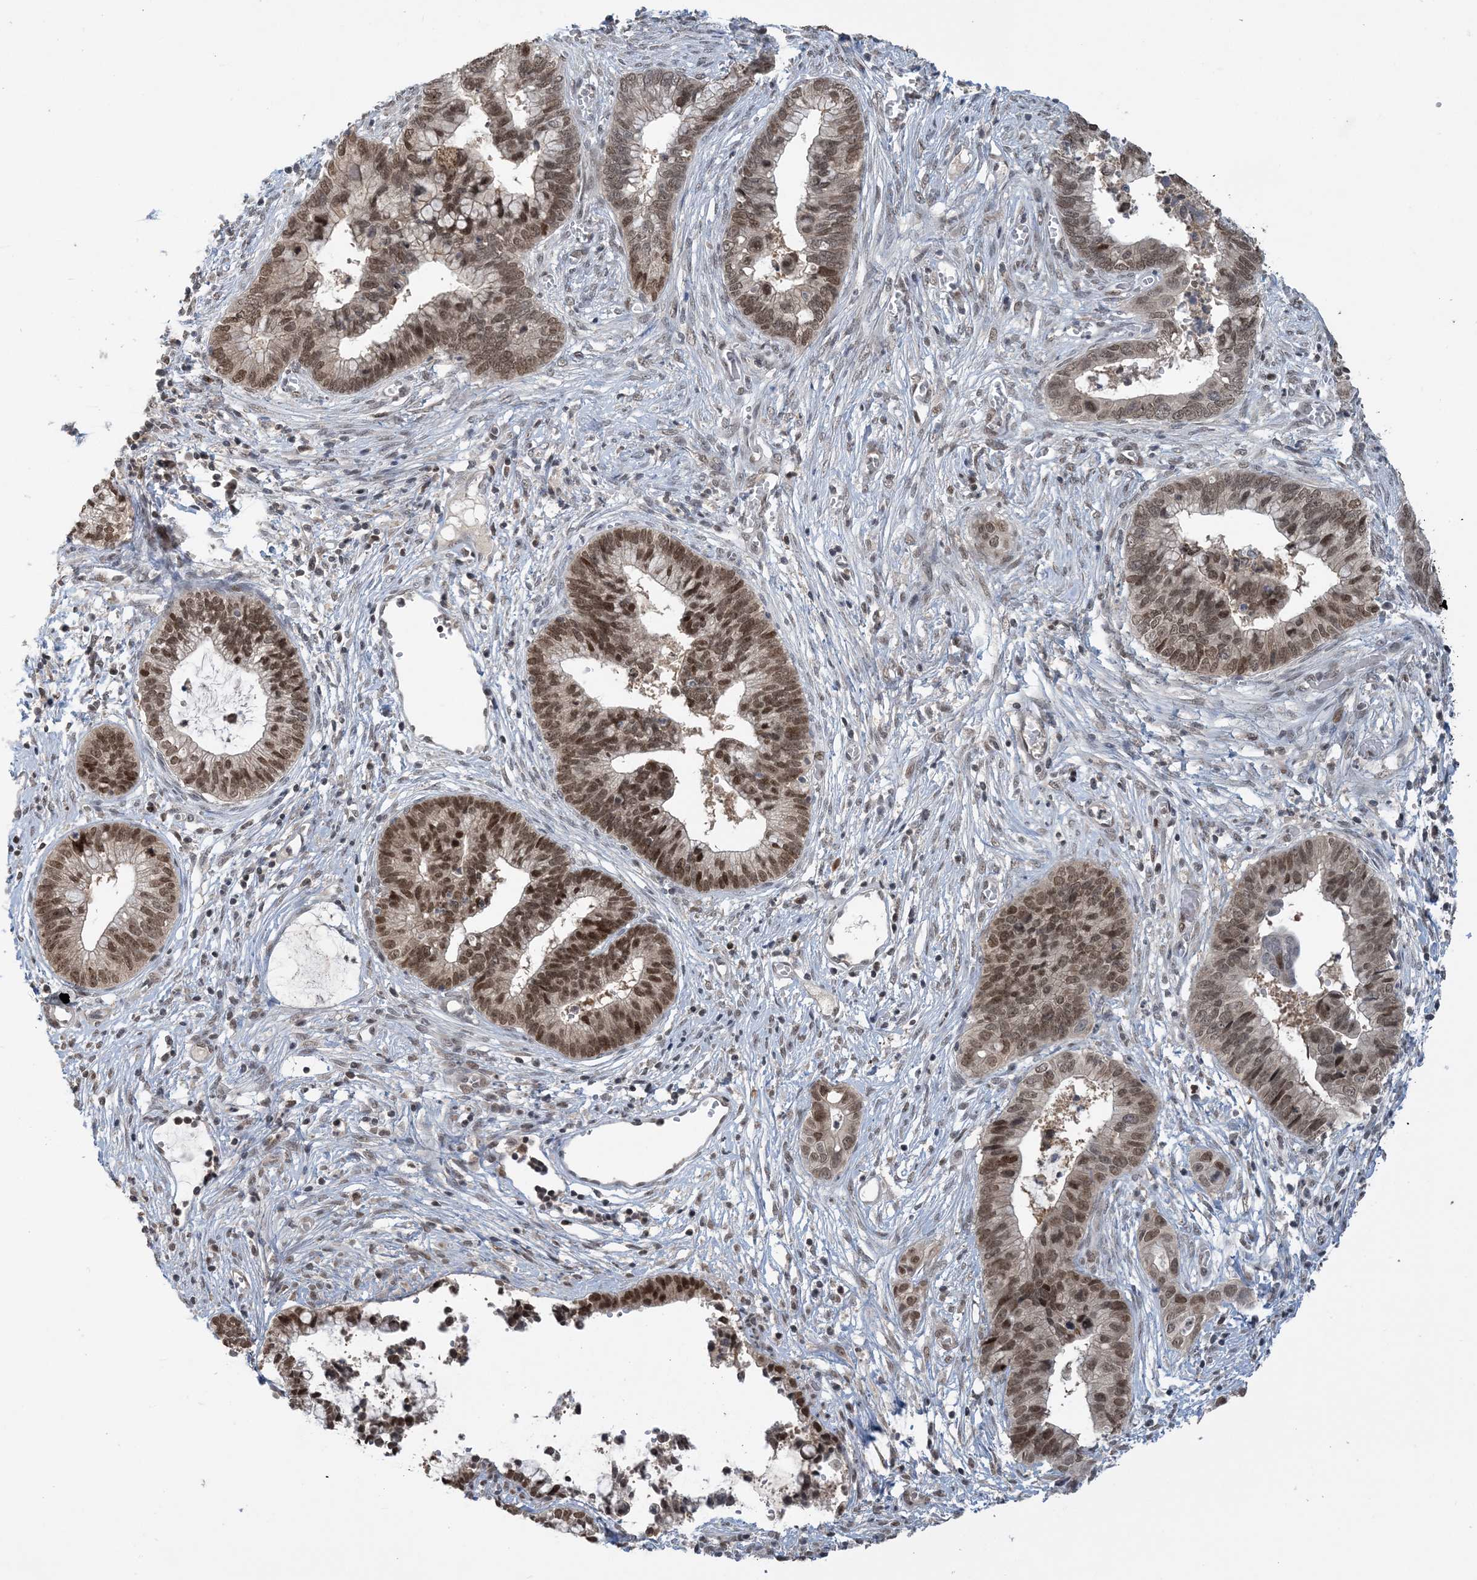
{"staining": {"intensity": "moderate", "quantity": ">75%", "location": "nuclear"}, "tissue": "cervical cancer", "cell_type": "Tumor cells", "image_type": "cancer", "snomed": [{"axis": "morphology", "description": "Adenocarcinoma, NOS"}, {"axis": "topography", "description": "Cervix"}], "caption": "Immunohistochemical staining of human cervical cancer (adenocarcinoma) reveals medium levels of moderate nuclear protein staining in approximately >75% of tumor cells.", "gene": "ACYP2", "patient": {"sex": "female", "age": 44}}